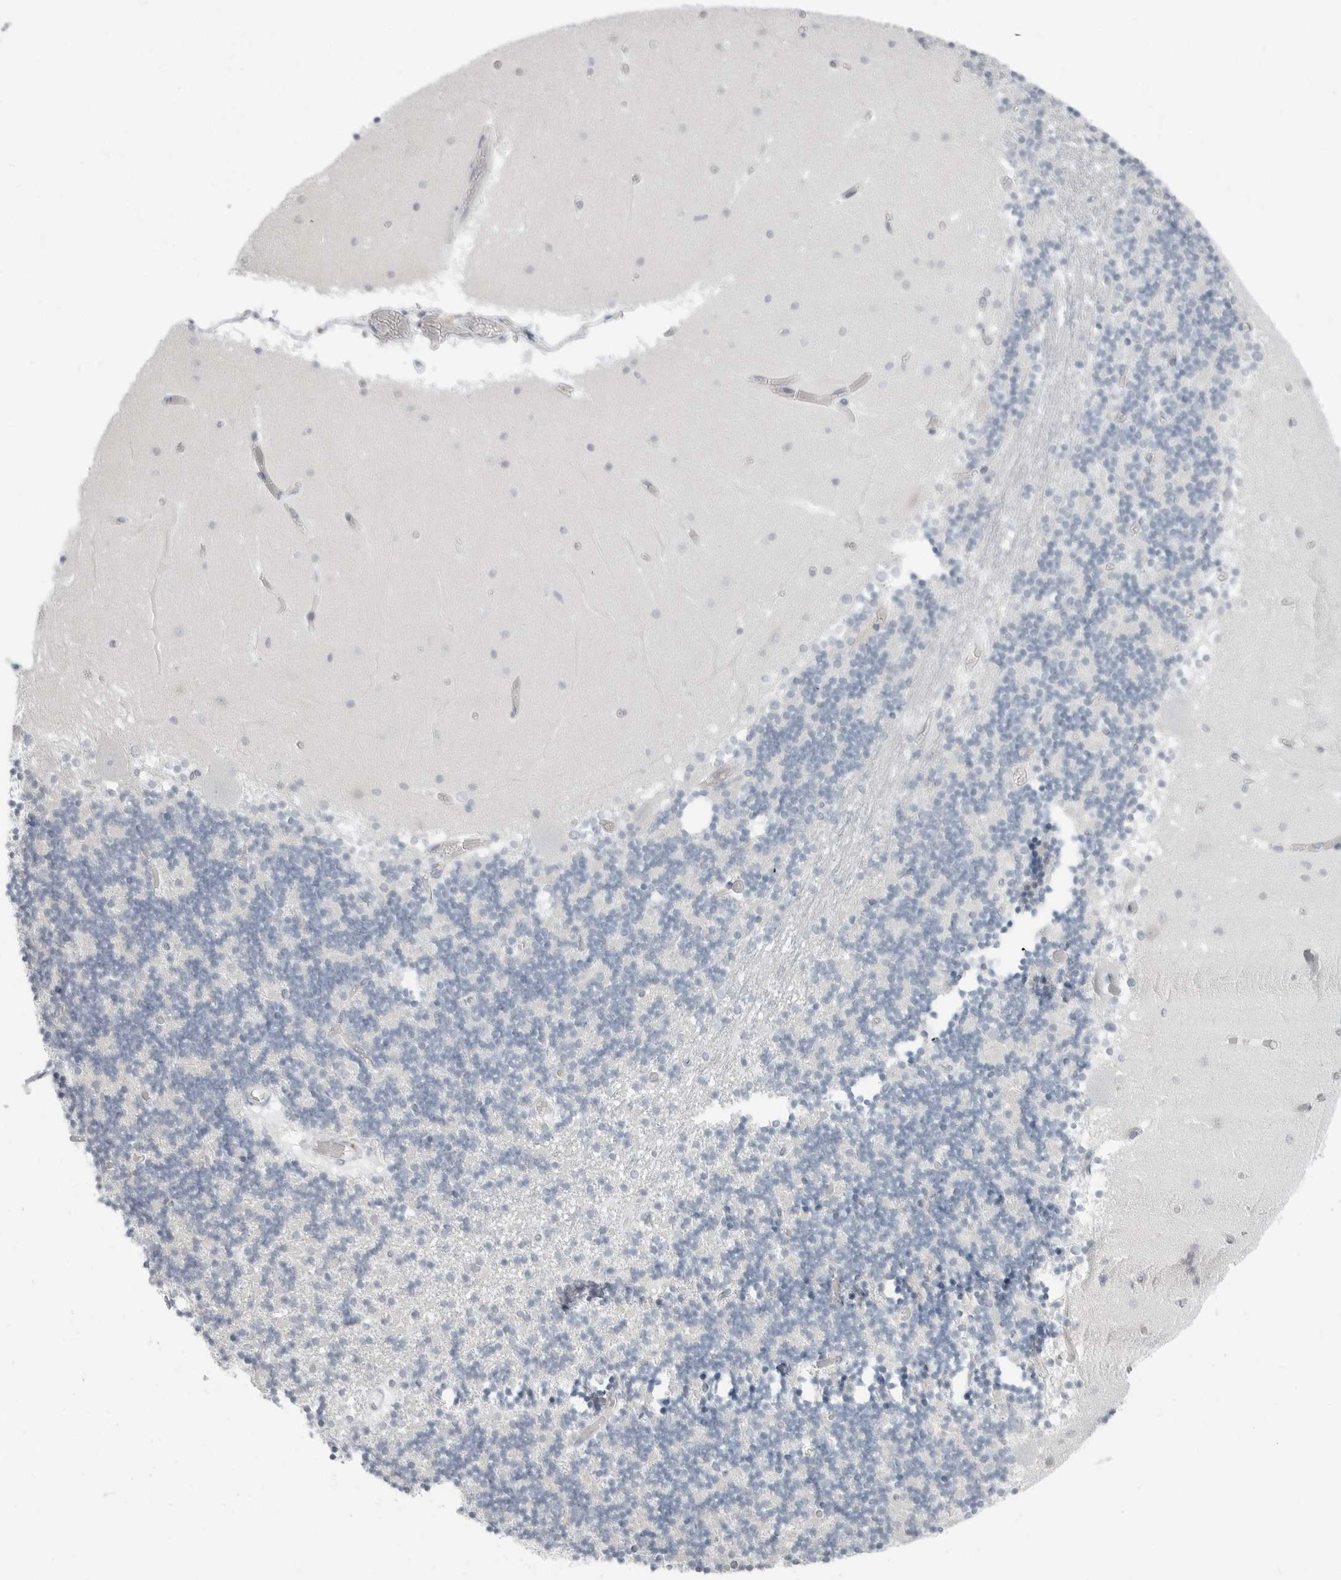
{"staining": {"intensity": "negative", "quantity": "none", "location": "none"}, "tissue": "cerebellum", "cell_type": "Cells in granular layer", "image_type": "normal", "snomed": [{"axis": "morphology", "description": "Normal tissue, NOS"}, {"axis": "topography", "description": "Cerebellum"}], "caption": "IHC of normal human cerebellum reveals no staining in cells in granular layer. (DAB (3,3'-diaminobenzidine) immunohistochemistry (IHC), high magnification).", "gene": "XIRP1", "patient": {"sex": "female", "age": 28}}